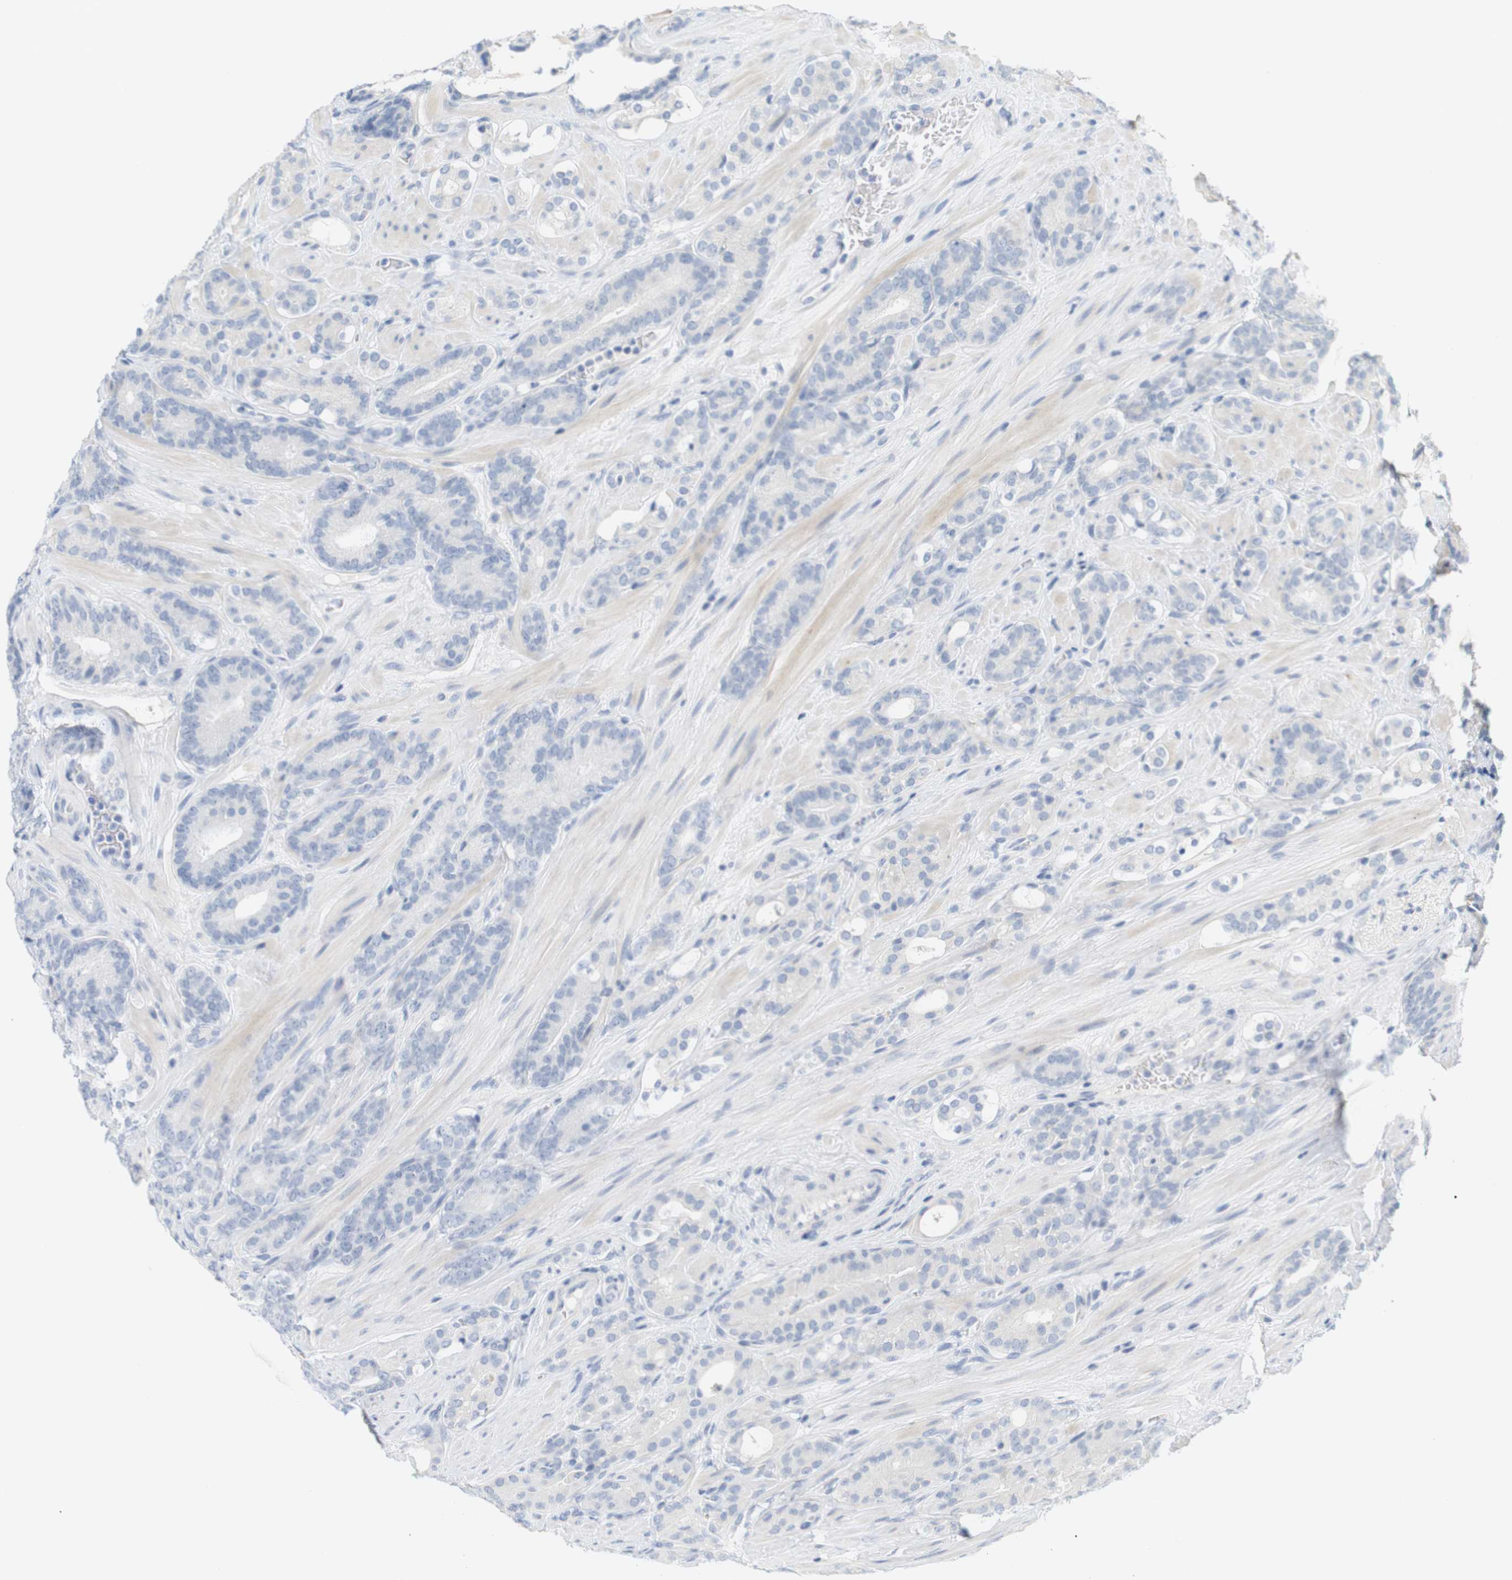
{"staining": {"intensity": "negative", "quantity": "none", "location": "none"}, "tissue": "prostate cancer", "cell_type": "Tumor cells", "image_type": "cancer", "snomed": [{"axis": "morphology", "description": "Adenocarcinoma, Low grade"}, {"axis": "topography", "description": "Prostate"}], "caption": "Adenocarcinoma (low-grade) (prostate) stained for a protein using IHC reveals no expression tumor cells.", "gene": "RGS9", "patient": {"sex": "male", "age": 63}}